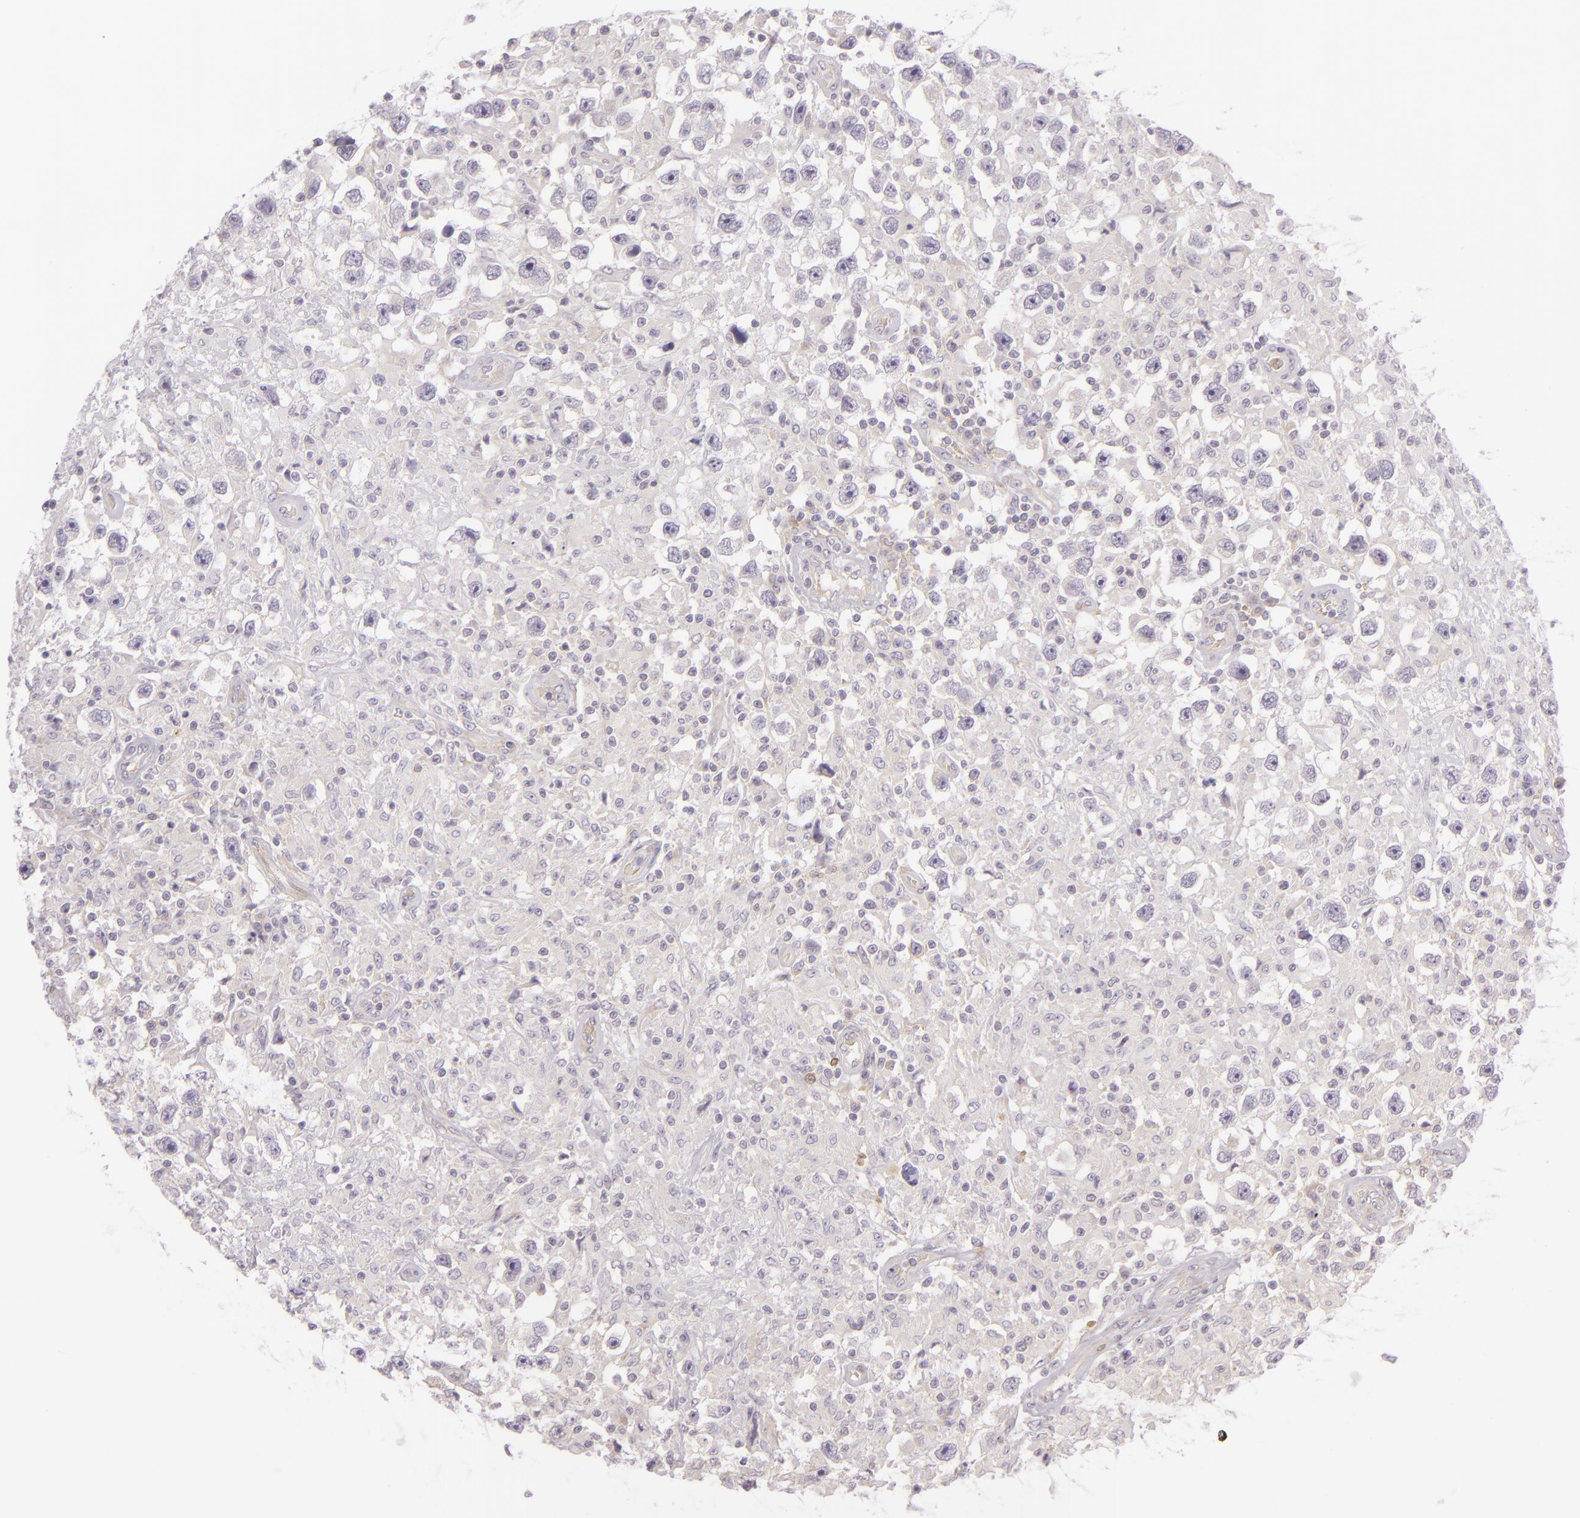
{"staining": {"intensity": "negative", "quantity": "none", "location": "none"}, "tissue": "testis cancer", "cell_type": "Tumor cells", "image_type": "cancer", "snomed": [{"axis": "morphology", "description": "Seminoma, NOS"}, {"axis": "topography", "description": "Testis"}], "caption": "This is an immunohistochemistry (IHC) histopathology image of human testis cancer (seminoma). There is no expression in tumor cells.", "gene": "ZC3H7B", "patient": {"sex": "male", "age": 34}}